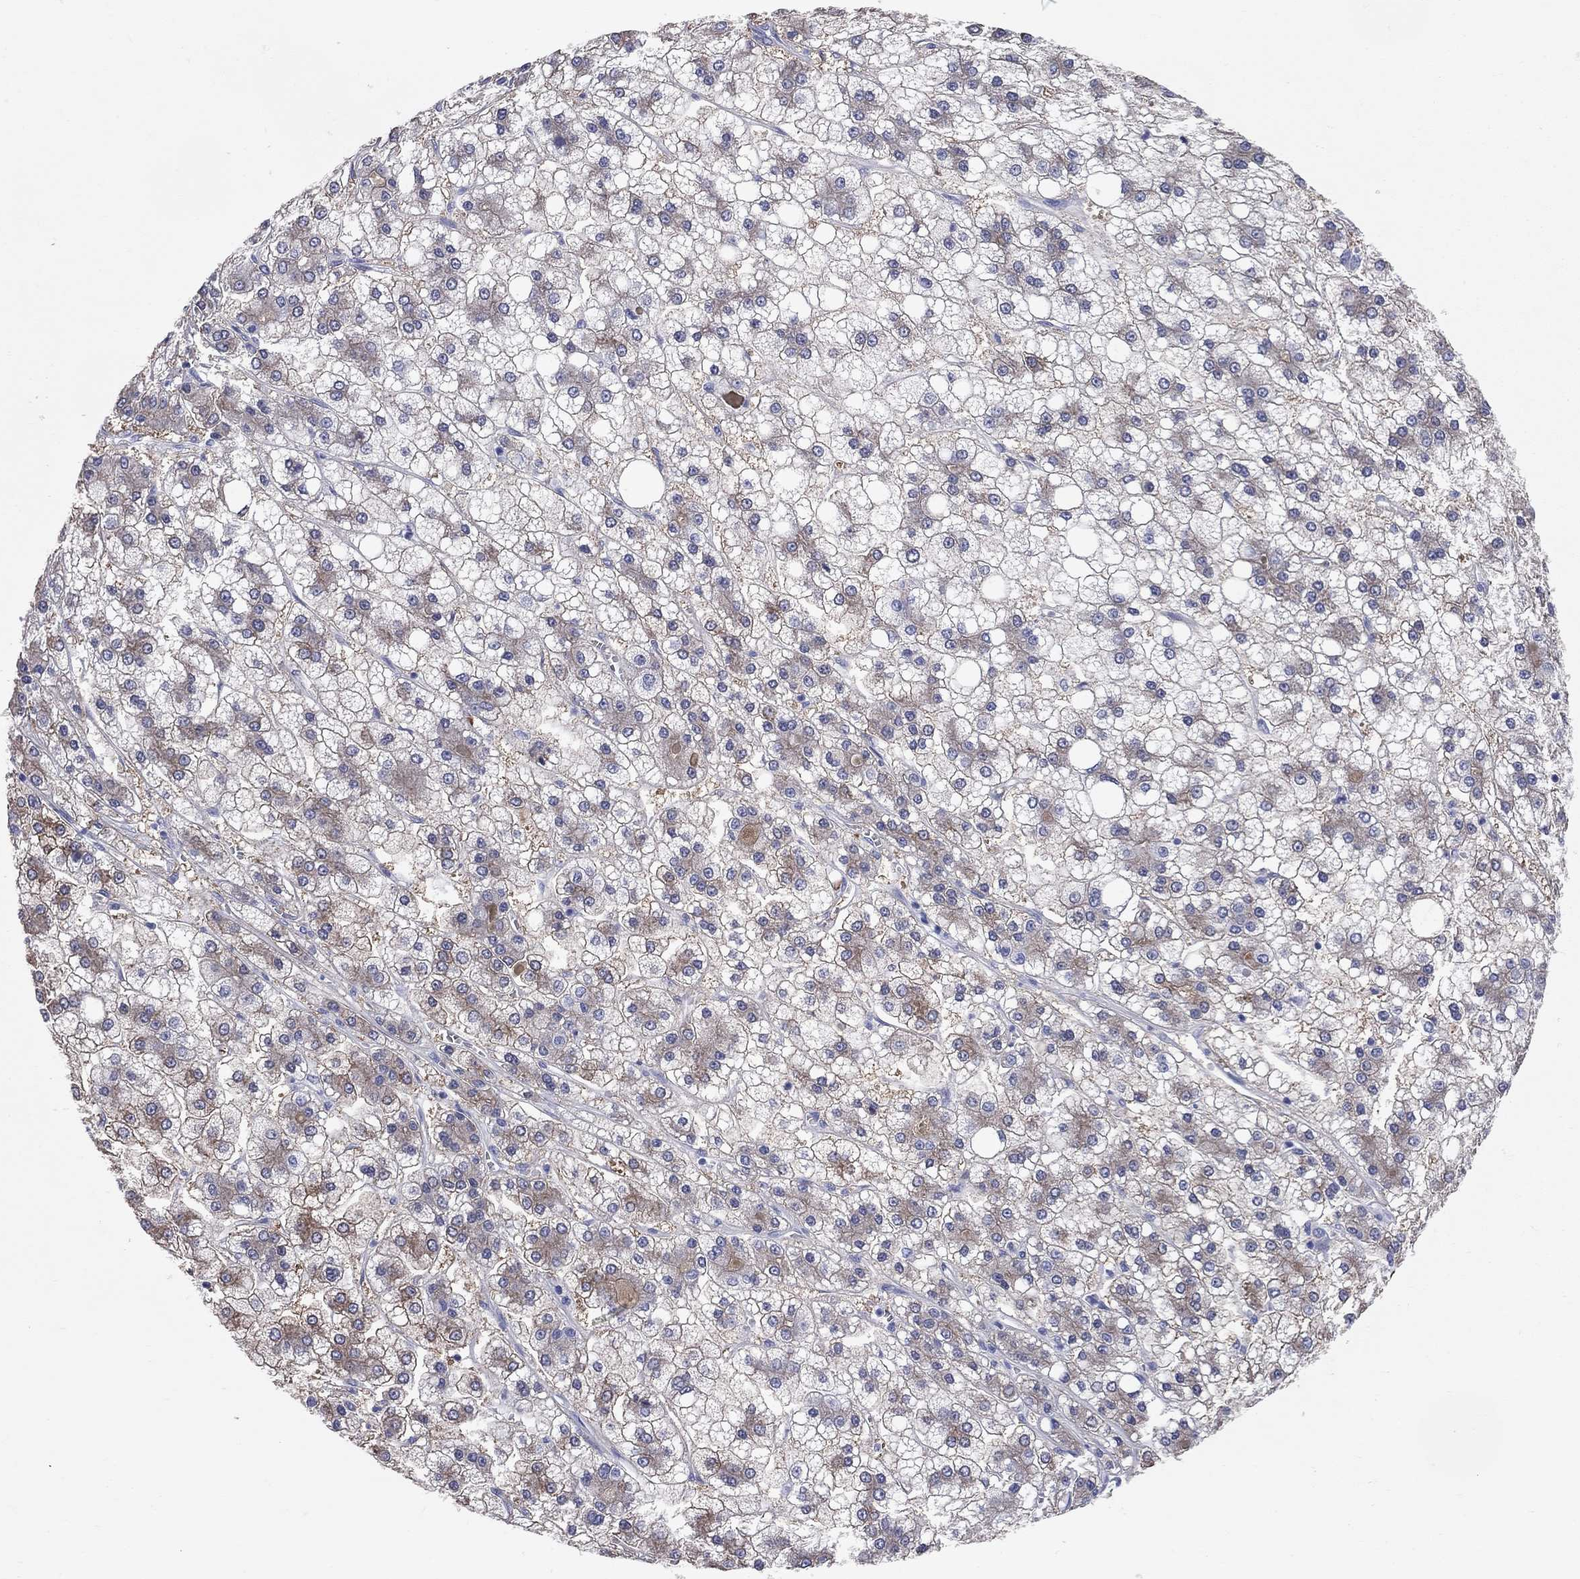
{"staining": {"intensity": "moderate", "quantity": "<25%", "location": "cytoplasmic/membranous"}, "tissue": "liver cancer", "cell_type": "Tumor cells", "image_type": "cancer", "snomed": [{"axis": "morphology", "description": "Carcinoma, Hepatocellular, NOS"}, {"axis": "topography", "description": "Liver"}], "caption": "Liver cancer (hepatocellular carcinoma) stained for a protein (brown) exhibits moderate cytoplasmic/membranous positive staining in approximately <25% of tumor cells.", "gene": "AOX1", "patient": {"sex": "male", "age": 73}}